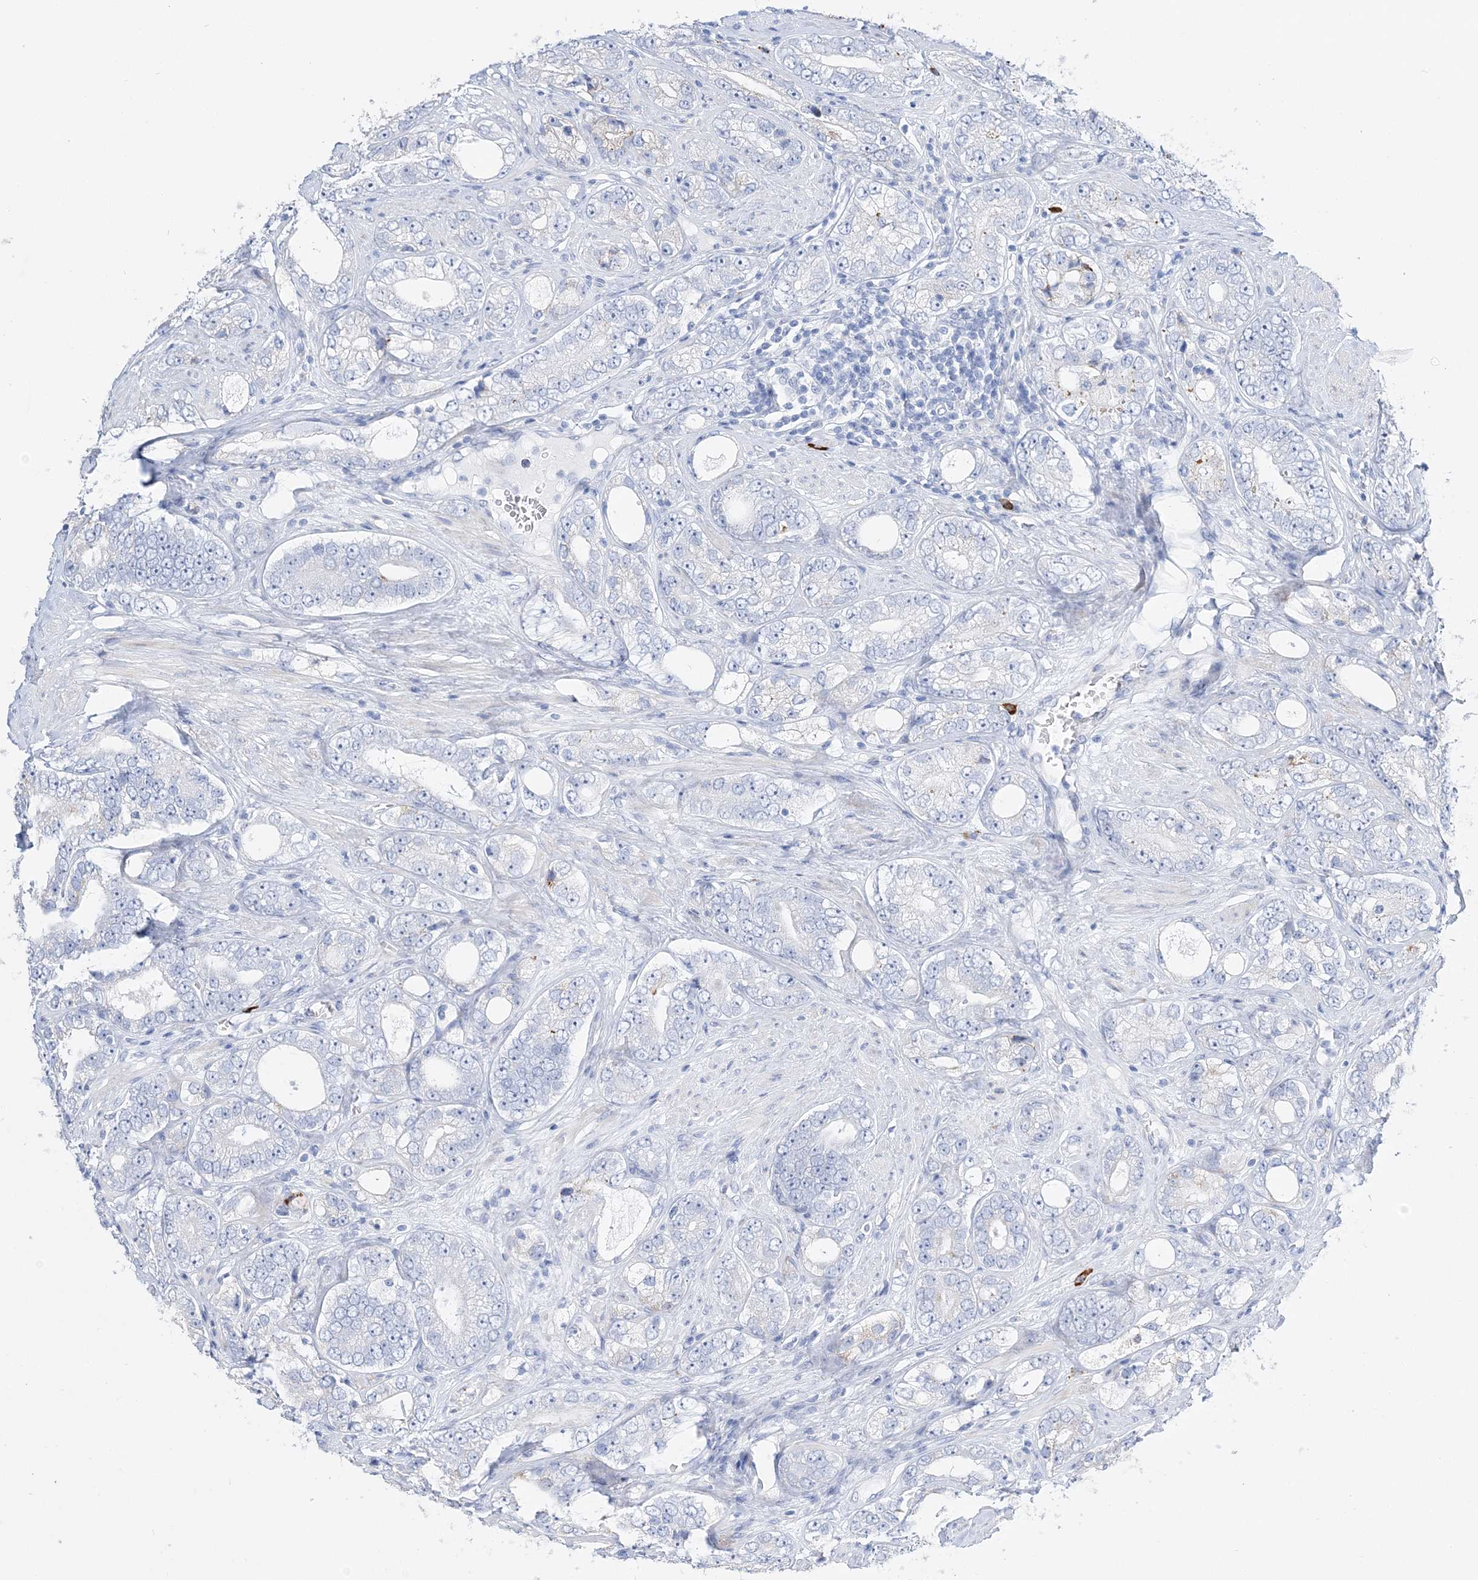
{"staining": {"intensity": "negative", "quantity": "none", "location": "none"}, "tissue": "prostate cancer", "cell_type": "Tumor cells", "image_type": "cancer", "snomed": [{"axis": "morphology", "description": "Adenocarcinoma, High grade"}, {"axis": "topography", "description": "Prostate"}], "caption": "A high-resolution histopathology image shows immunohistochemistry staining of high-grade adenocarcinoma (prostate), which demonstrates no significant positivity in tumor cells.", "gene": "TSPYL6", "patient": {"sex": "male", "age": 56}}